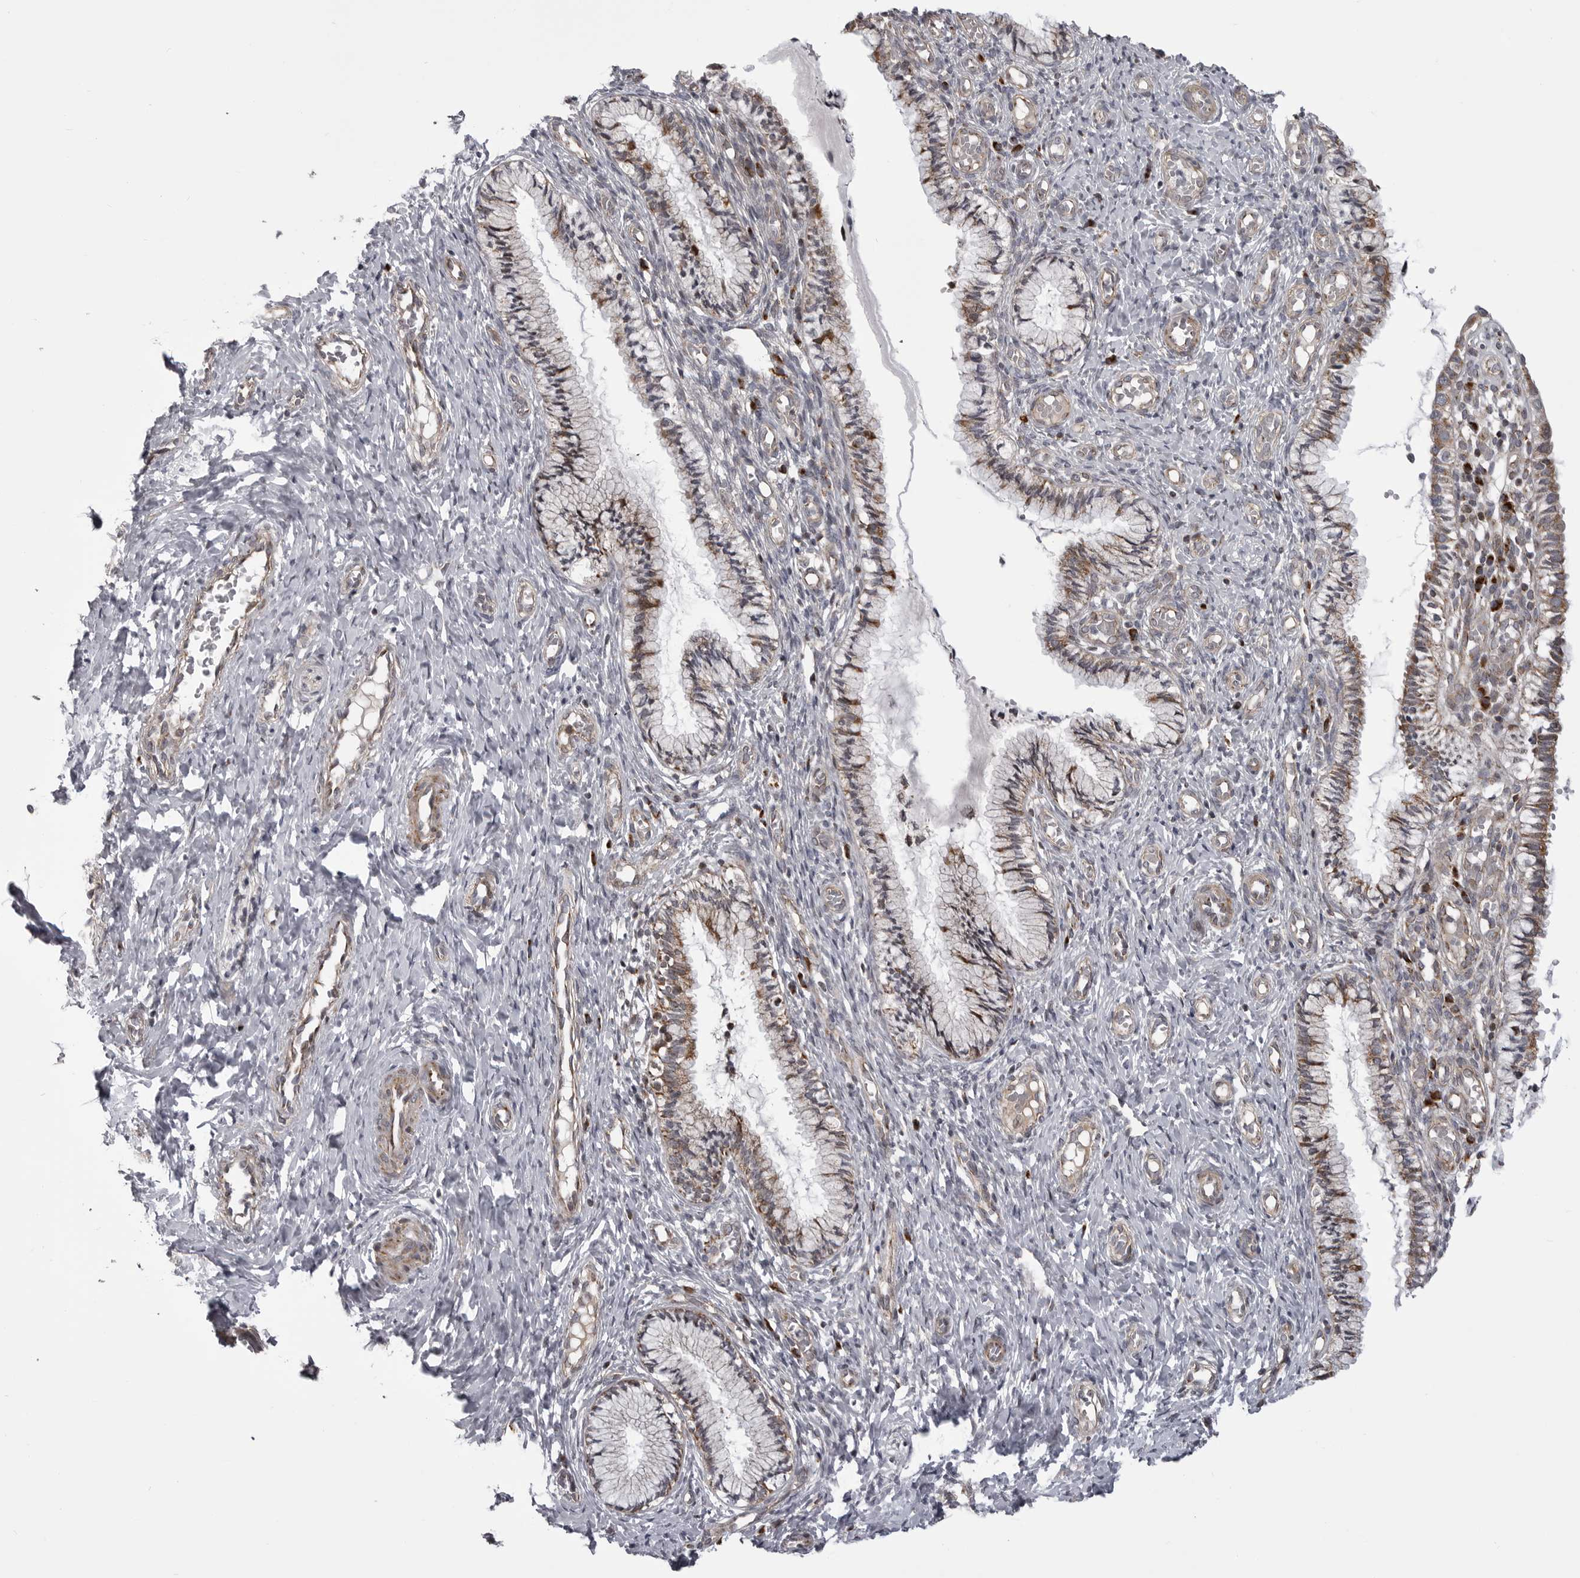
{"staining": {"intensity": "moderate", "quantity": ">75%", "location": "cytoplasmic/membranous"}, "tissue": "cervix", "cell_type": "Glandular cells", "image_type": "normal", "snomed": [{"axis": "morphology", "description": "Normal tissue, NOS"}, {"axis": "topography", "description": "Cervix"}], "caption": "An immunohistochemistry (IHC) photomicrograph of unremarkable tissue is shown. Protein staining in brown shows moderate cytoplasmic/membranous positivity in cervix within glandular cells.", "gene": "TMPRSS11F", "patient": {"sex": "female", "age": 27}}